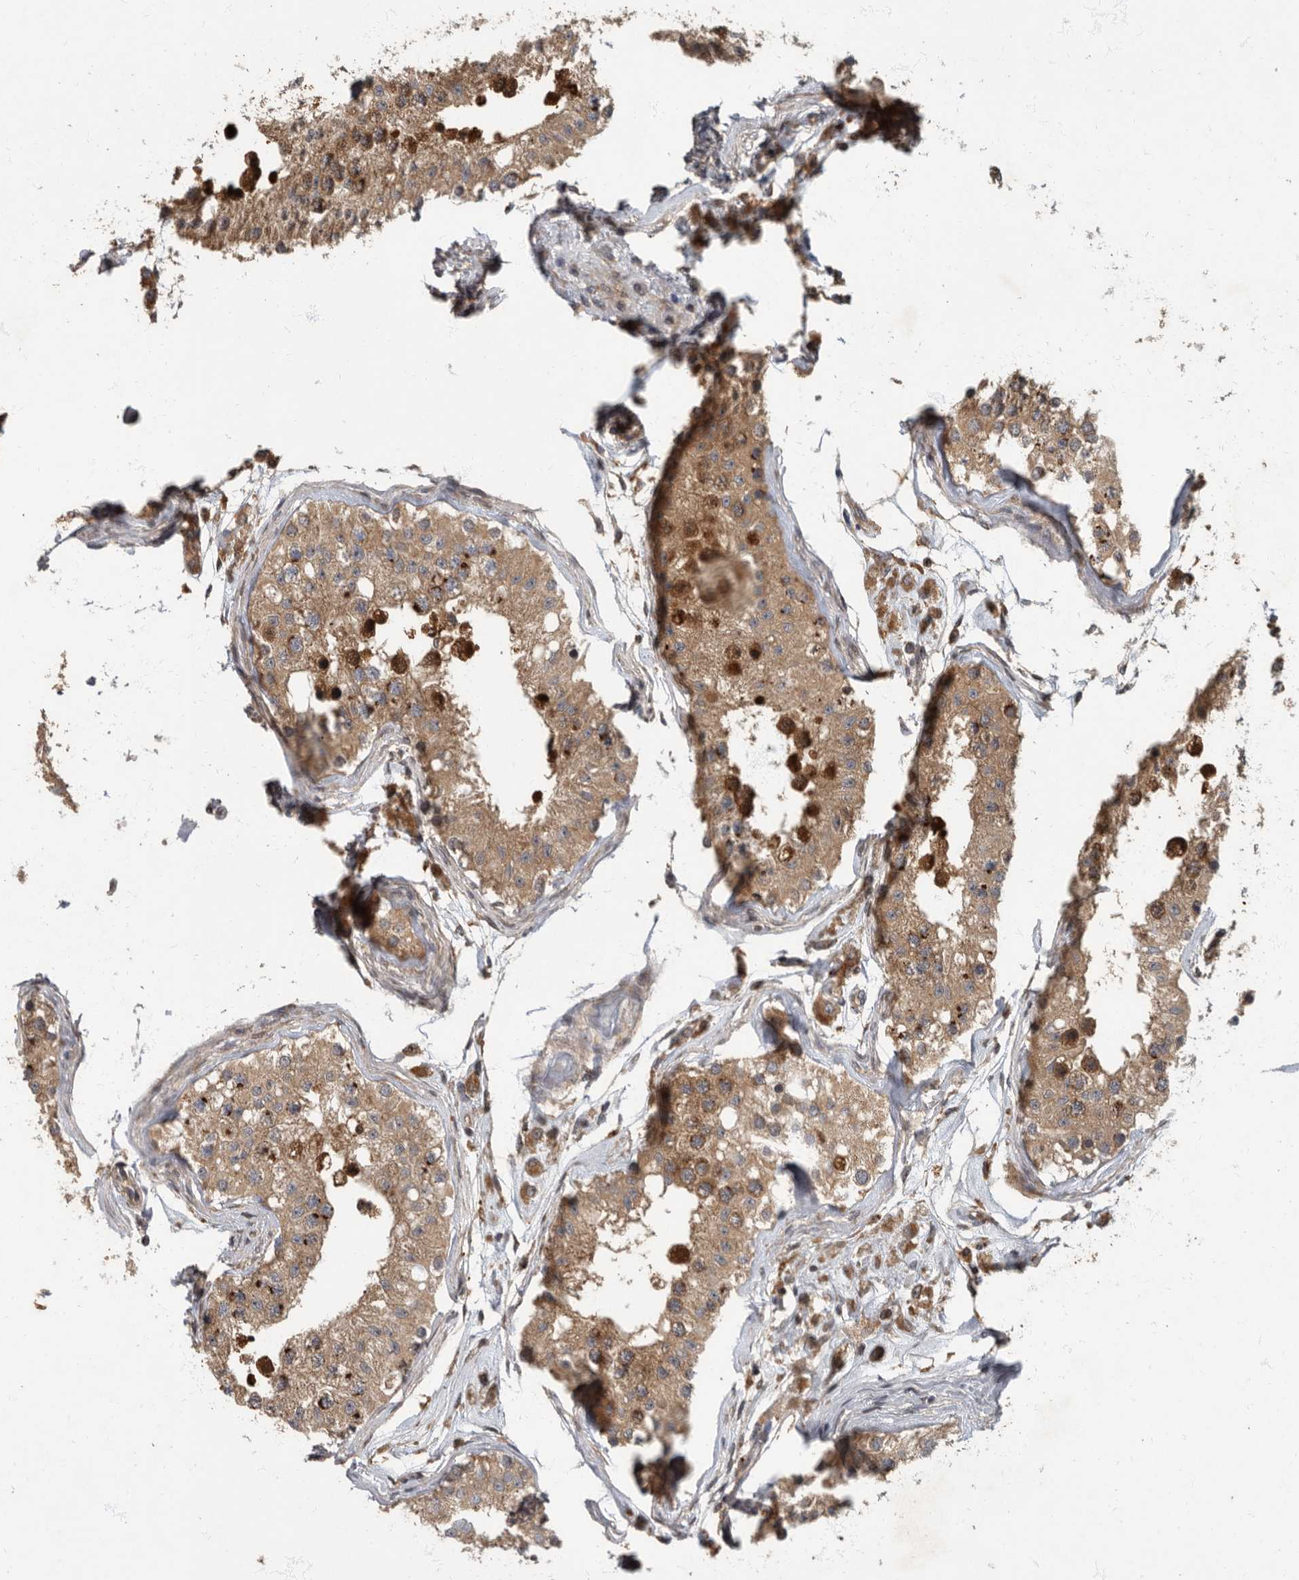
{"staining": {"intensity": "strong", "quantity": ">75%", "location": "cytoplasmic/membranous"}, "tissue": "testis", "cell_type": "Cells in seminiferous ducts", "image_type": "normal", "snomed": [{"axis": "morphology", "description": "Normal tissue, NOS"}, {"axis": "morphology", "description": "Adenocarcinoma, metastatic, NOS"}, {"axis": "topography", "description": "Testis"}], "caption": "A high amount of strong cytoplasmic/membranous staining is seen in approximately >75% of cells in seminiferous ducts in unremarkable testis. (IHC, brightfield microscopy, high magnification).", "gene": "IQCK", "patient": {"sex": "male", "age": 26}}